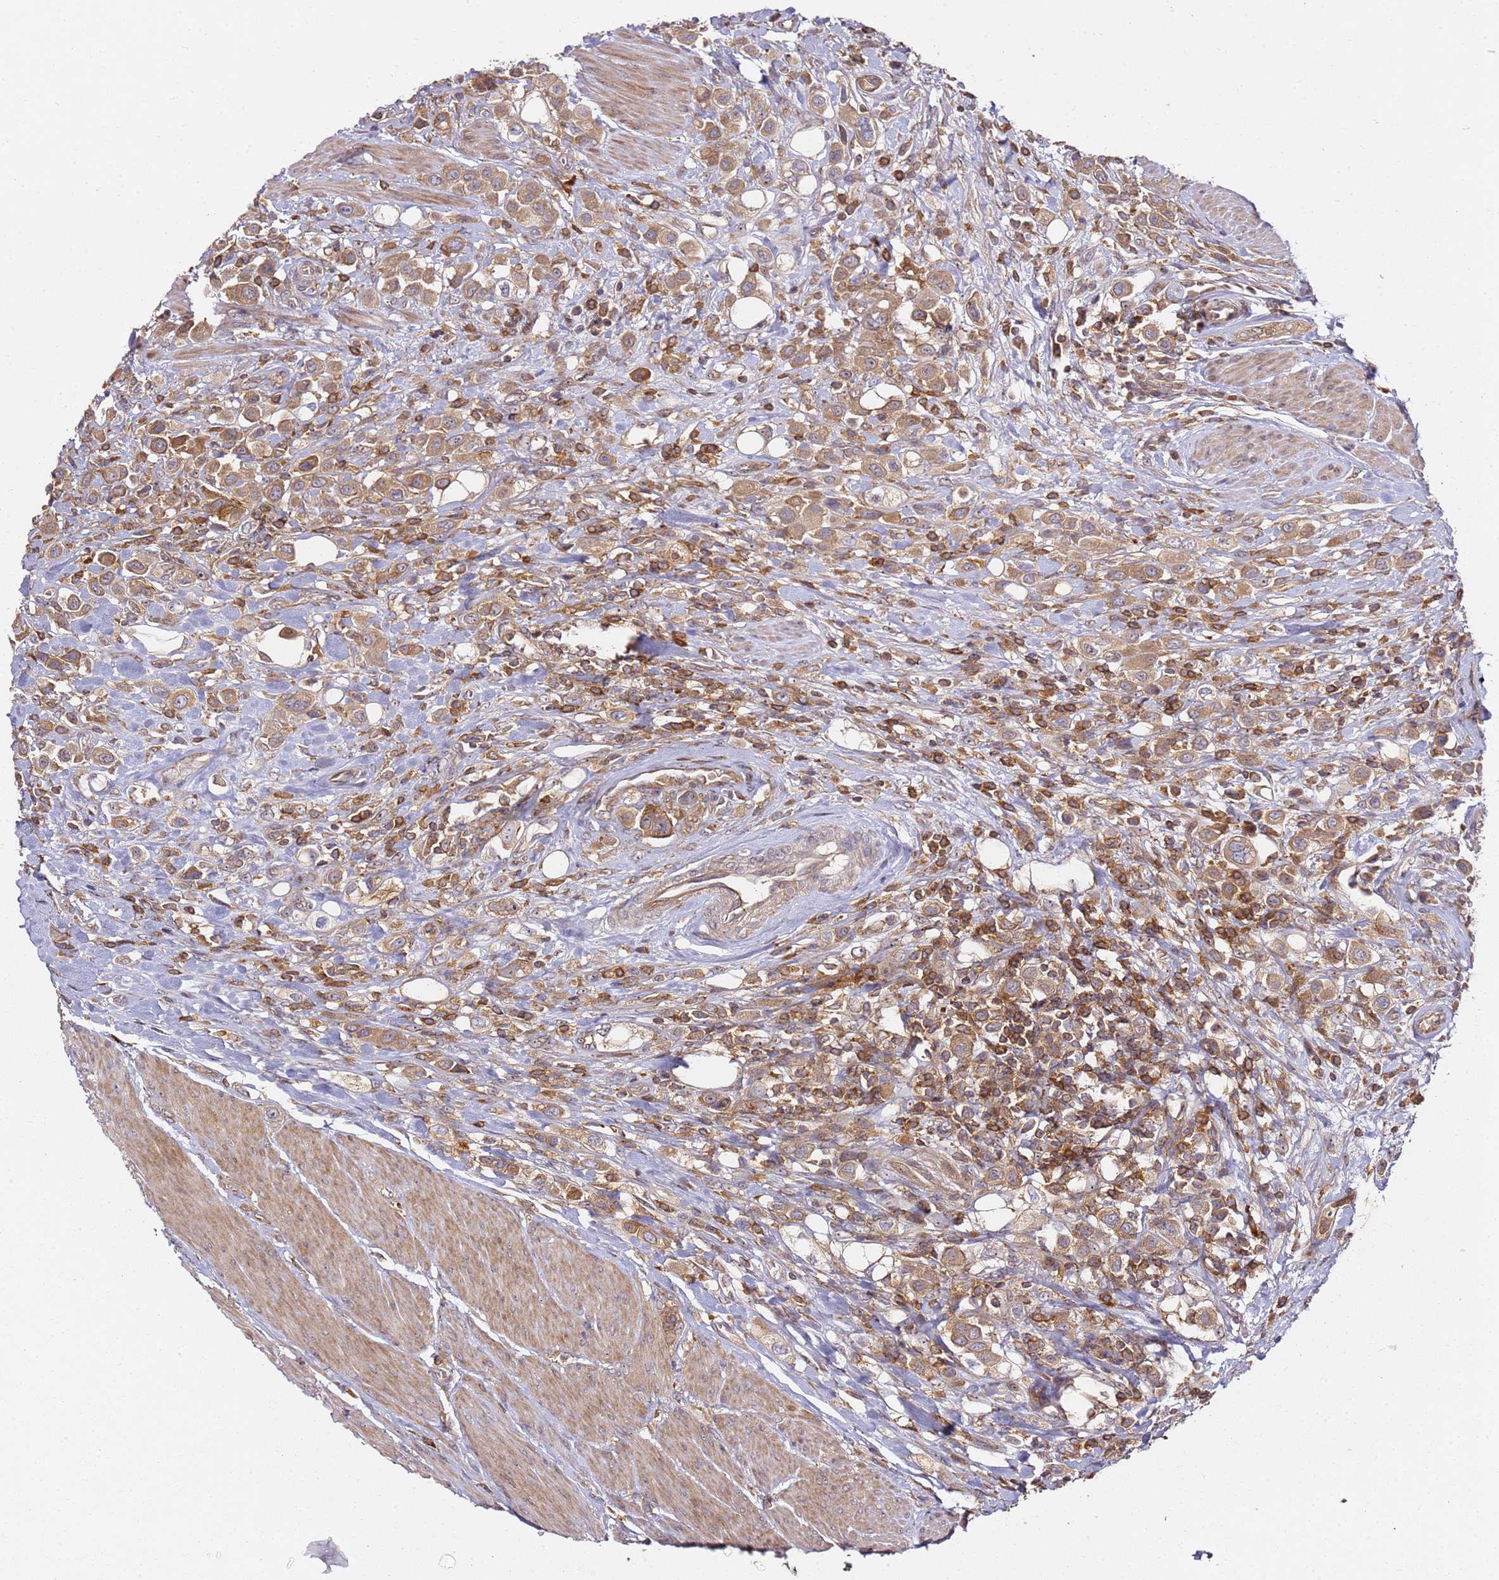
{"staining": {"intensity": "moderate", "quantity": ">75%", "location": "cytoplasmic/membranous"}, "tissue": "urothelial cancer", "cell_type": "Tumor cells", "image_type": "cancer", "snomed": [{"axis": "morphology", "description": "Urothelial carcinoma, High grade"}, {"axis": "topography", "description": "Urinary bladder"}], "caption": "Tumor cells show medium levels of moderate cytoplasmic/membranous staining in about >75% of cells in human urothelial cancer.", "gene": "PRMT7", "patient": {"sex": "male", "age": 50}}